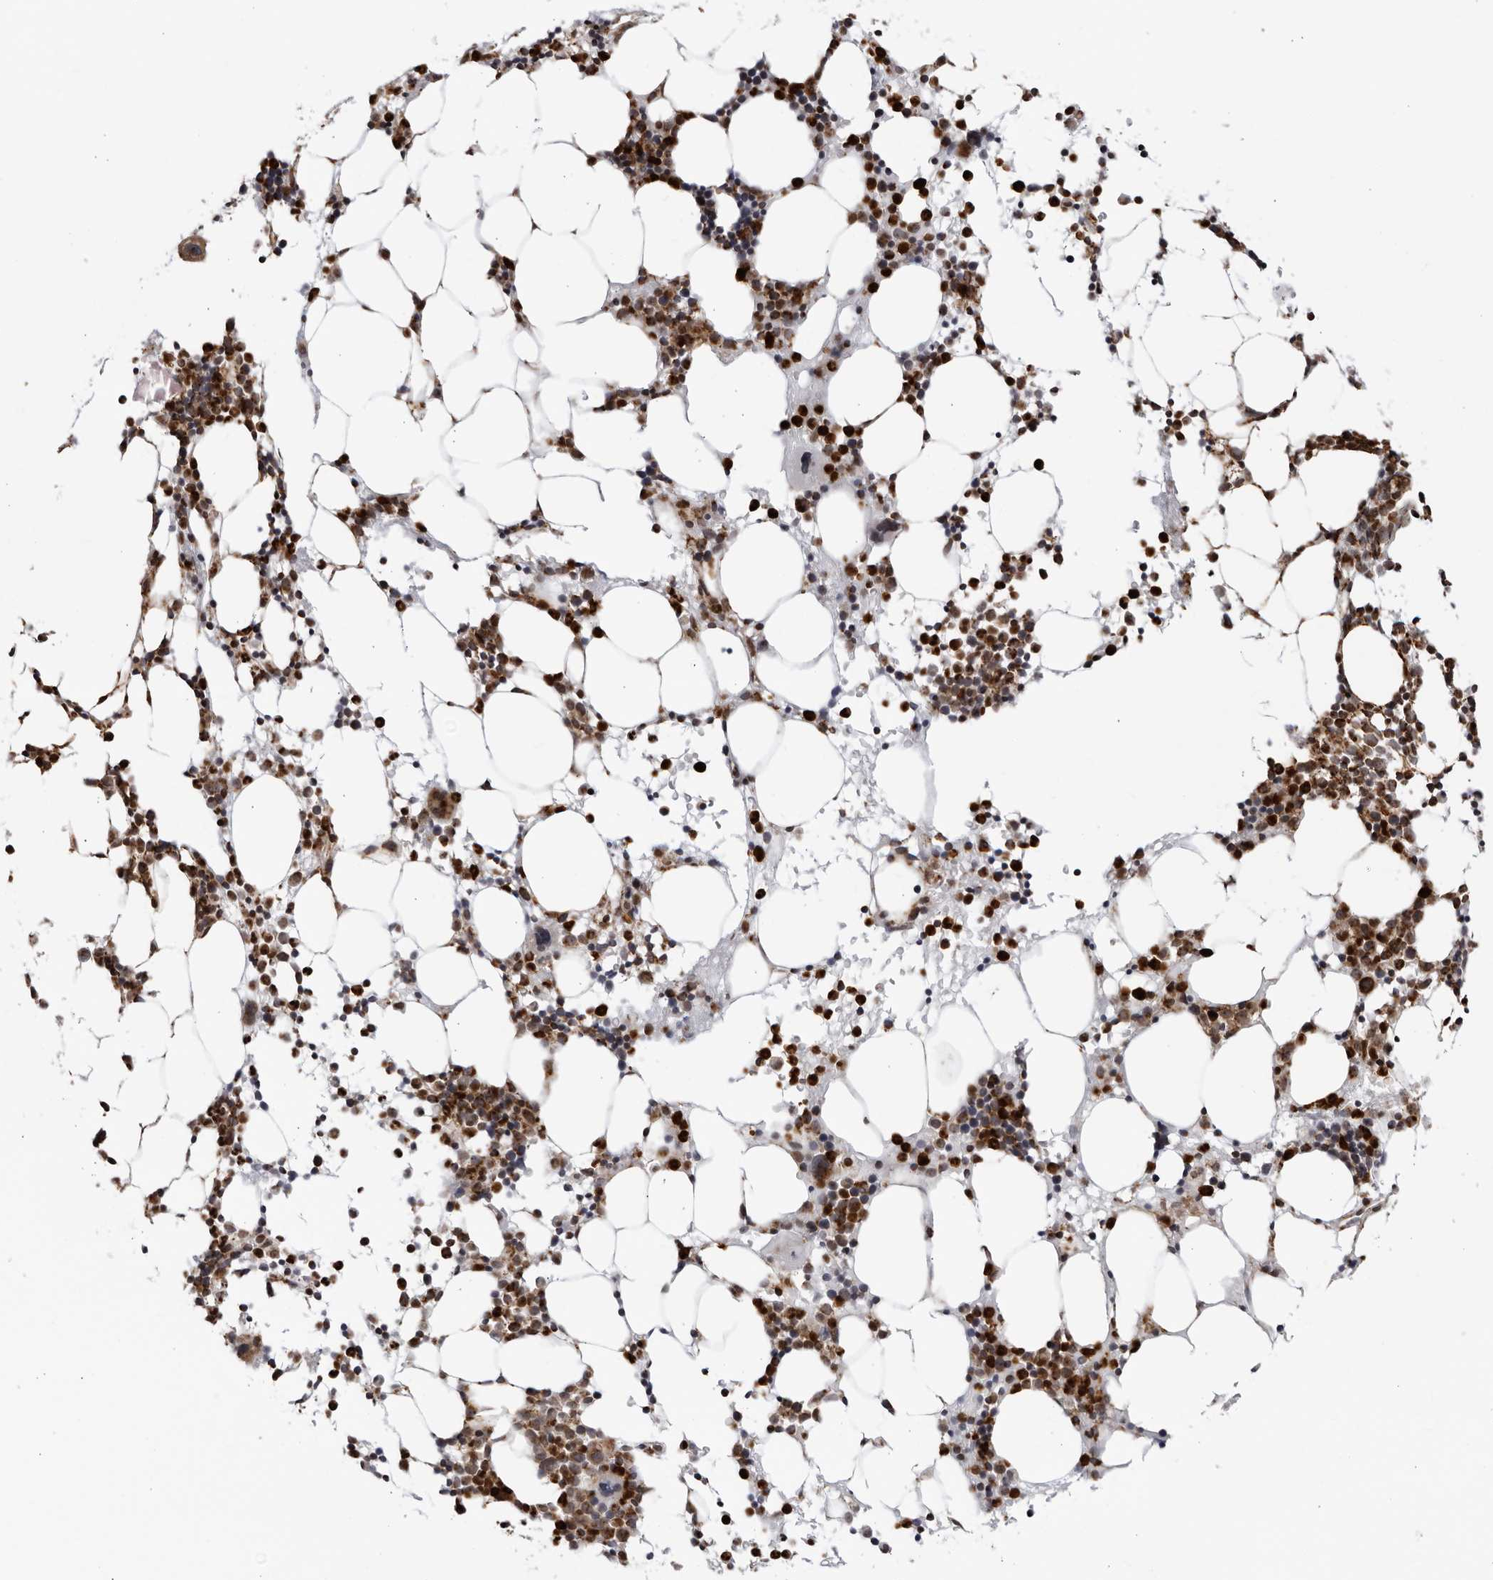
{"staining": {"intensity": "strong", "quantity": ">75%", "location": "cytoplasmic/membranous,nuclear"}, "tissue": "bone marrow", "cell_type": "Hematopoietic cells", "image_type": "normal", "snomed": [{"axis": "morphology", "description": "Normal tissue, NOS"}, {"axis": "morphology", "description": "Inflammation, NOS"}, {"axis": "topography", "description": "Bone marrow"}], "caption": "Hematopoietic cells exhibit high levels of strong cytoplasmic/membranous,nuclear expression in about >75% of cells in unremarkable bone marrow. (DAB (3,3'-diaminobenzidine) IHC with brightfield microscopy, high magnification).", "gene": "RBM34", "patient": {"sex": "male", "age": 31}}